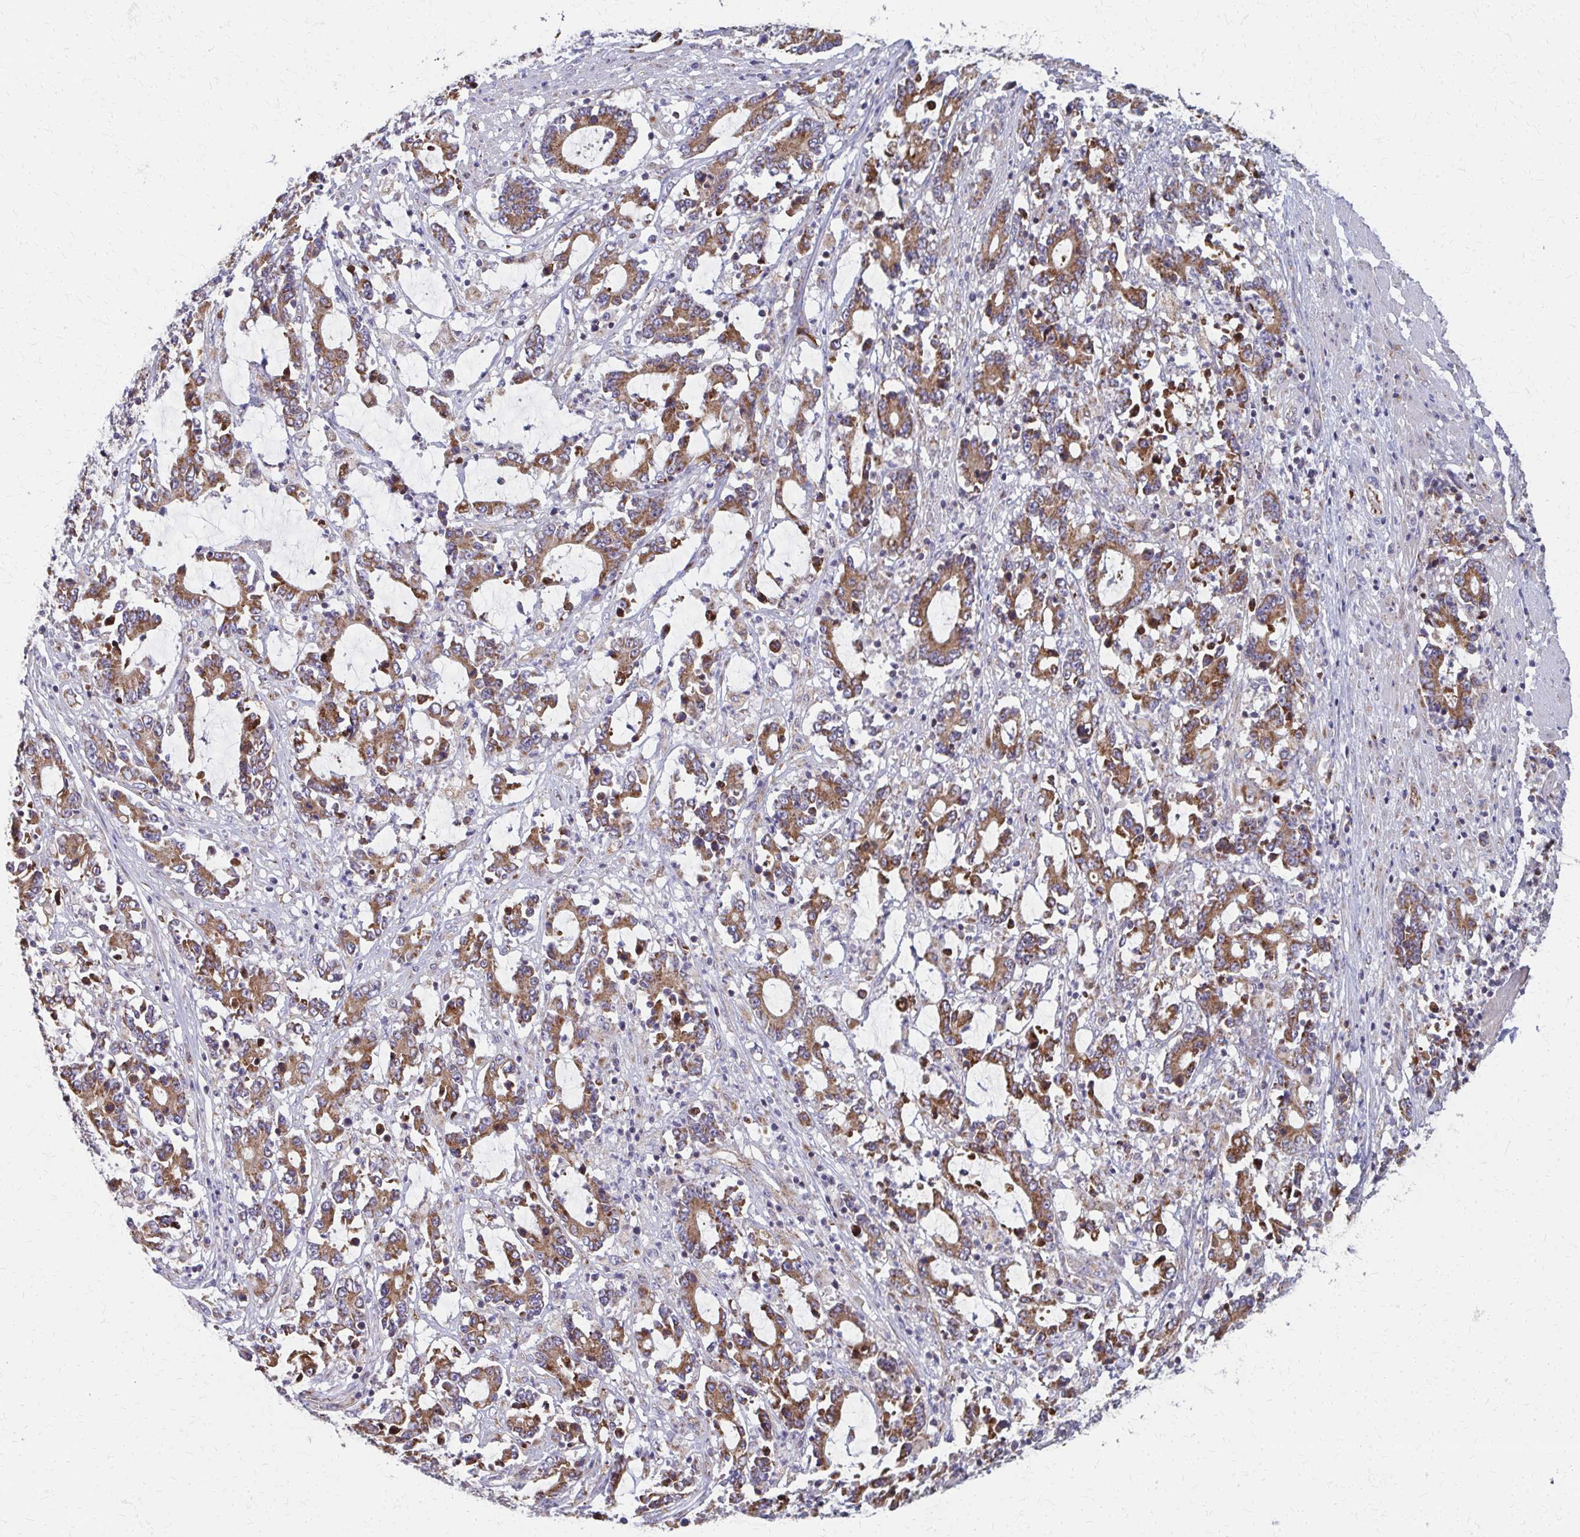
{"staining": {"intensity": "moderate", "quantity": ">75%", "location": "cytoplasmic/membranous"}, "tissue": "stomach cancer", "cell_type": "Tumor cells", "image_type": "cancer", "snomed": [{"axis": "morphology", "description": "Adenocarcinoma, NOS"}, {"axis": "topography", "description": "Stomach, upper"}], "caption": "Immunohistochemistry photomicrograph of neoplastic tissue: human stomach cancer stained using immunohistochemistry demonstrates medium levels of moderate protein expression localized specifically in the cytoplasmic/membranous of tumor cells, appearing as a cytoplasmic/membranous brown color.", "gene": "FAHD1", "patient": {"sex": "male", "age": 68}}